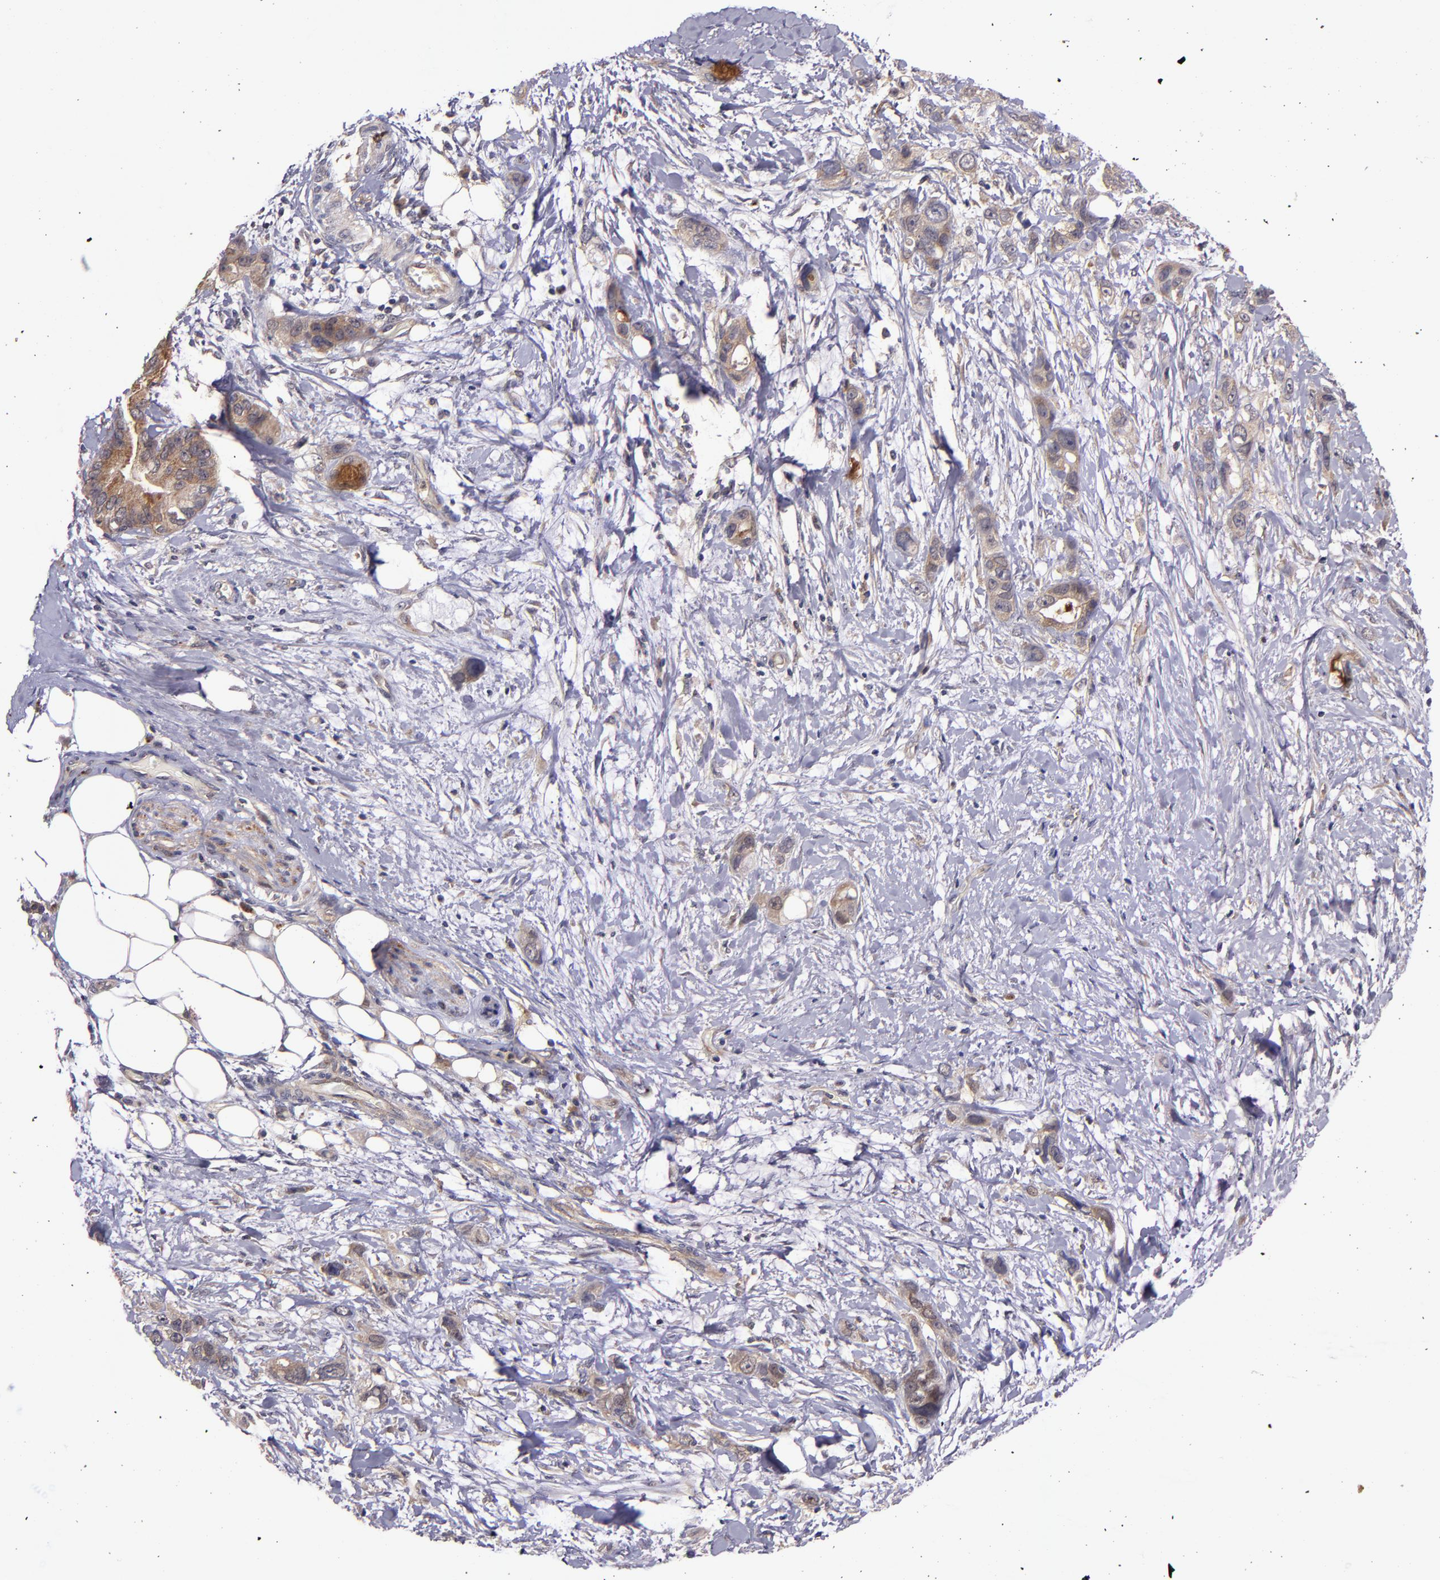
{"staining": {"intensity": "weak", "quantity": ">75%", "location": "cytoplasmic/membranous"}, "tissue": "stomach cancer", "cell_type": "Tumor cells", "image_type": "cancer", "snomed": [{"axis": "morphology", "description": "Adenocarcinoma, NOS"}, {"axis": "topography", "description": "Stomach, upper"}], "caption": "A high-resolution histopathology image shows immunohistochemistry (IHC) staining of stomach cancer (adenocarcinoma), which shows weak cytoplasmic/membranous positivity in about >75% of tumor cells. Immunohistochemistry (ihc) stains the protein in brown and the nuclei are stained blue.", "gene": "FTSJ1", "patient": {"sex": "male", "age": 47}}